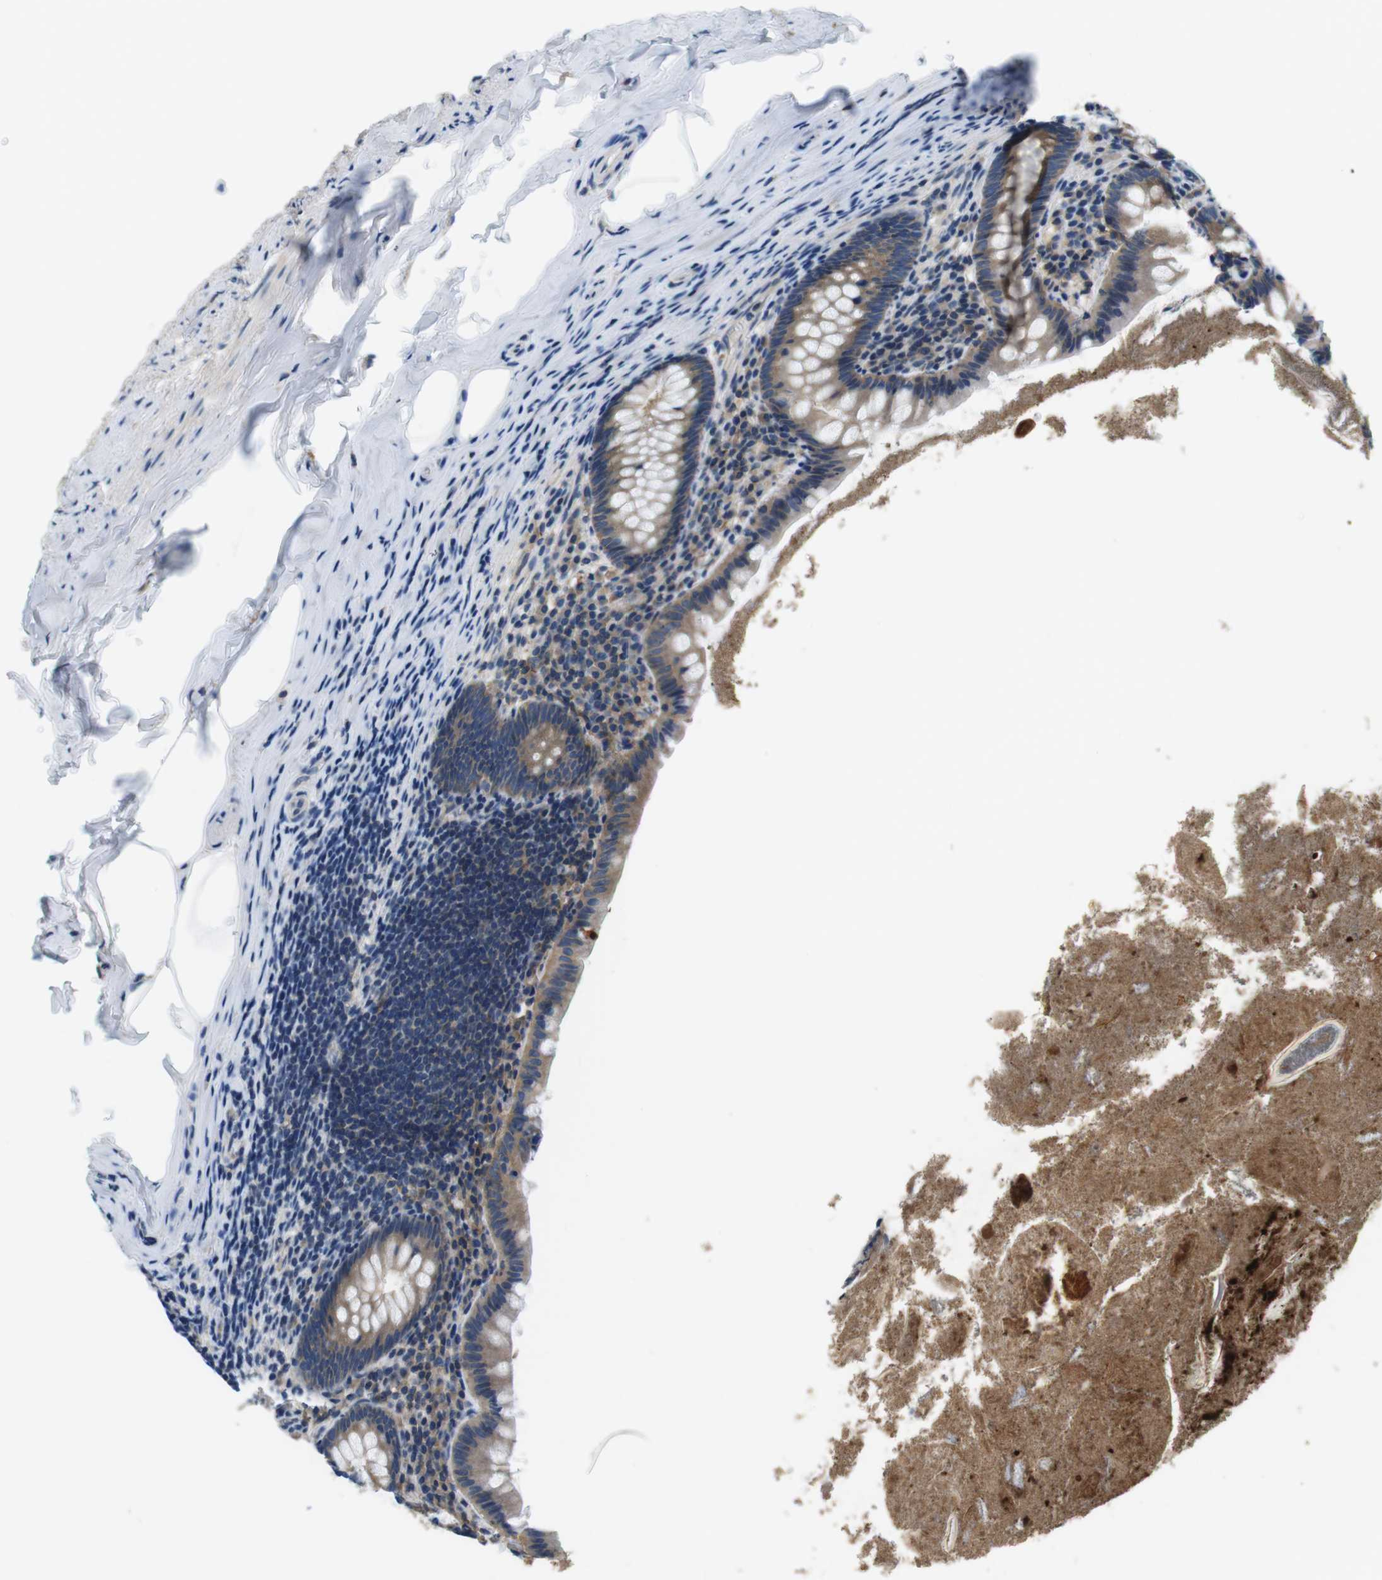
{"staining": {"intensity": "moderate", "quantity": ">75%", "location": "cytoplasmic/membranous"}, "tissue": "appendix", "cell_type": "Glandular cells", "image_type": "normal", "snomed": [{"axis": "morphology", "description": "Normal tissue, NOS"}, {"axis": "topography", "description": "Appendix"}], "caption": "Unremarkable appendix displays moderate cytoplasmic/membranous staining in approximately >75% of glandular cells, visualized by immunohistochemistry. (DAB = brown stain, brightfield microscopy at high magnification).", "gene": "DENND4C", "patient": {"sex": "male", "age": 52}}